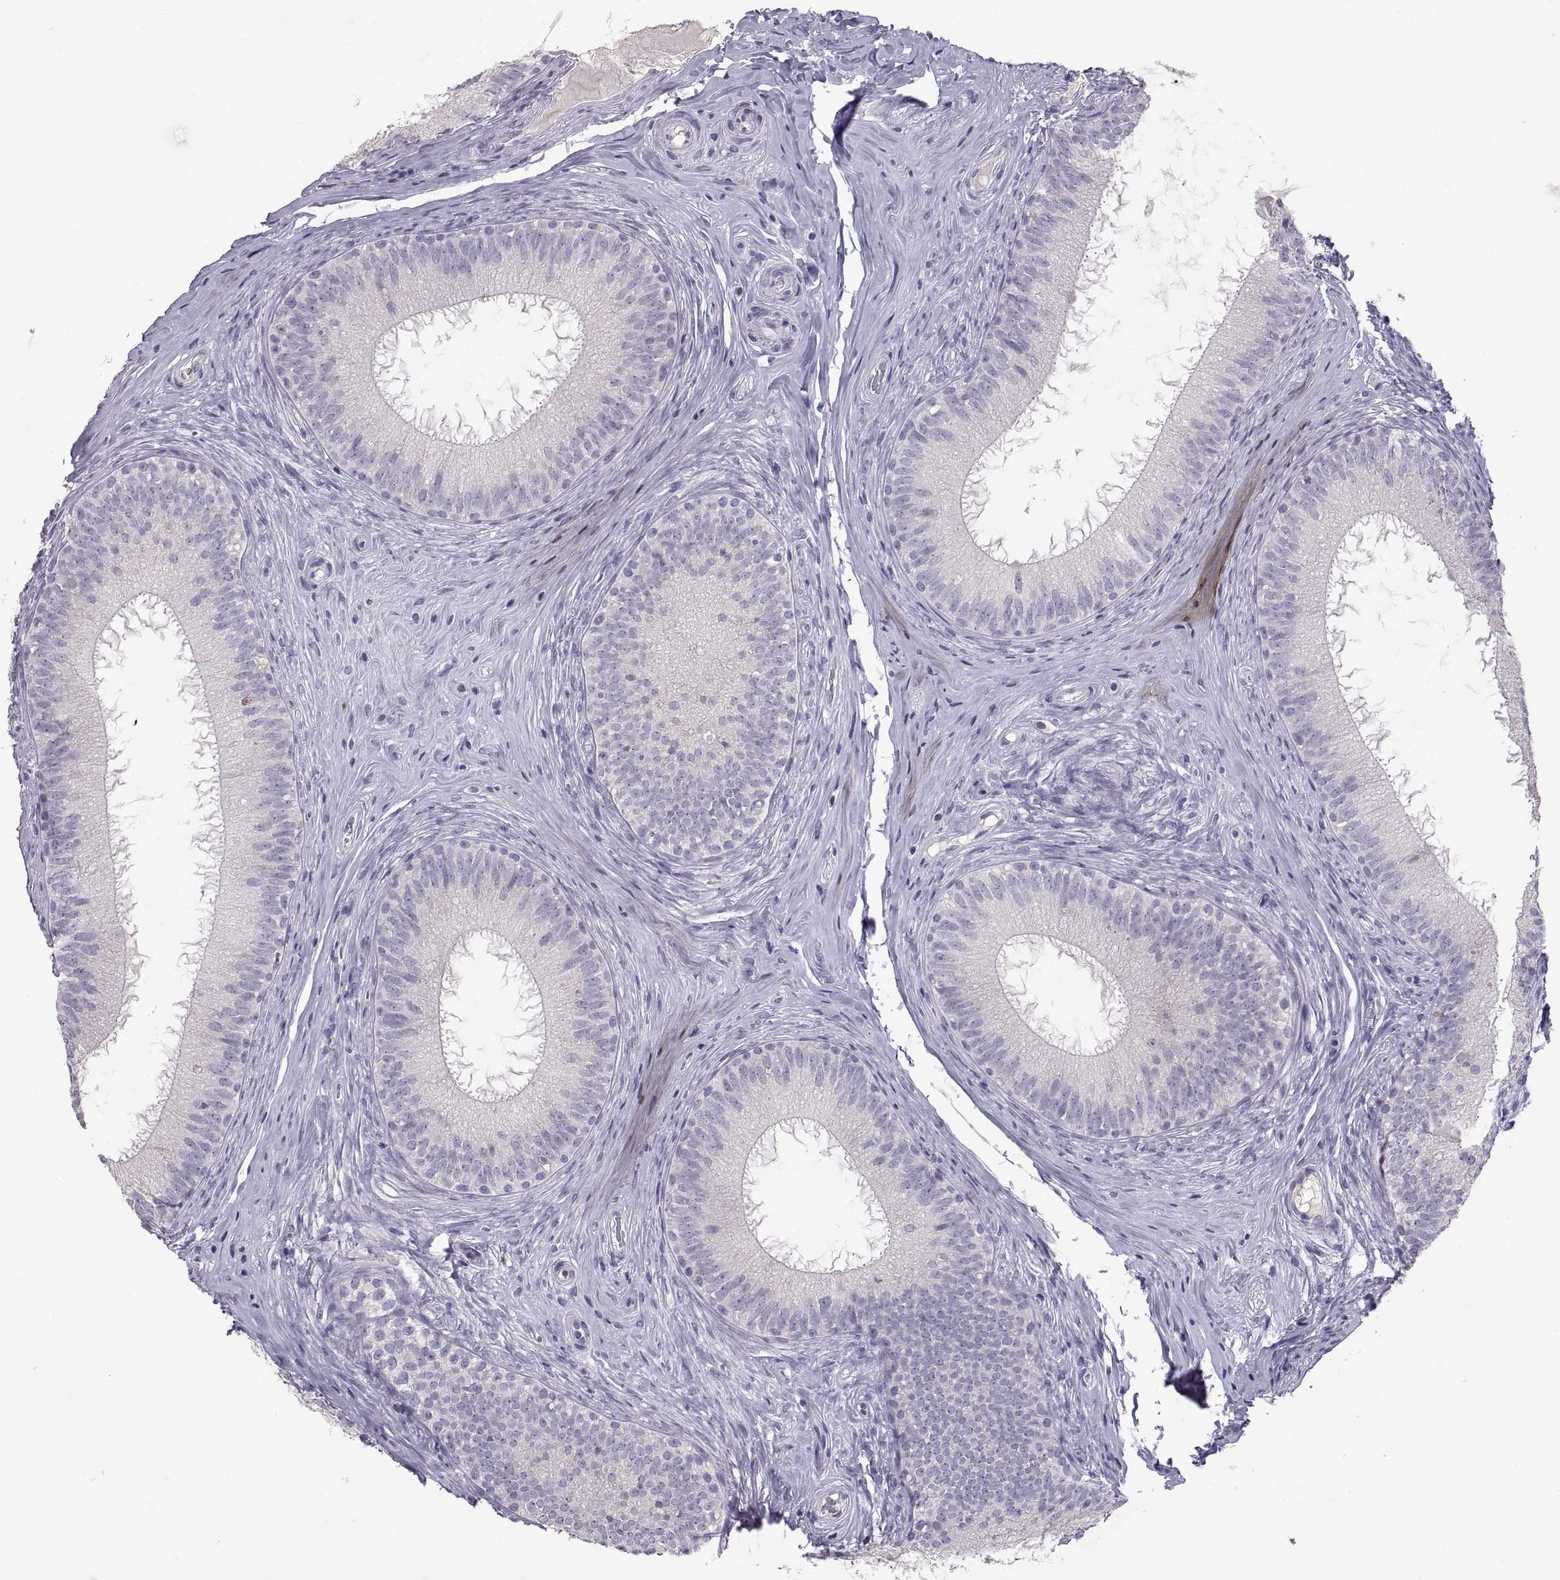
{"staining": {"intensity": "negative", "quantity": "none", "location": "none"}, "tissue": "epididymis", "cell_type": "Glandular cells", "image_type": "normal", "snomed": [{"axis": "morphology", "description": "Normal tissue, NOS"}, {"axis": "morphology", "description": "Carcinoma, Embryonal, NOS"}, {"axis": "topography", "description": "Testis"}, {"axis": "topography", "description": "Epididymis"}], "caption": "Epididymis stained for a protein using immunohistochemistry demonstrates no staining glandular cells.", "gene": "PTN", "patient": {"sex": "male", "age": 24}}